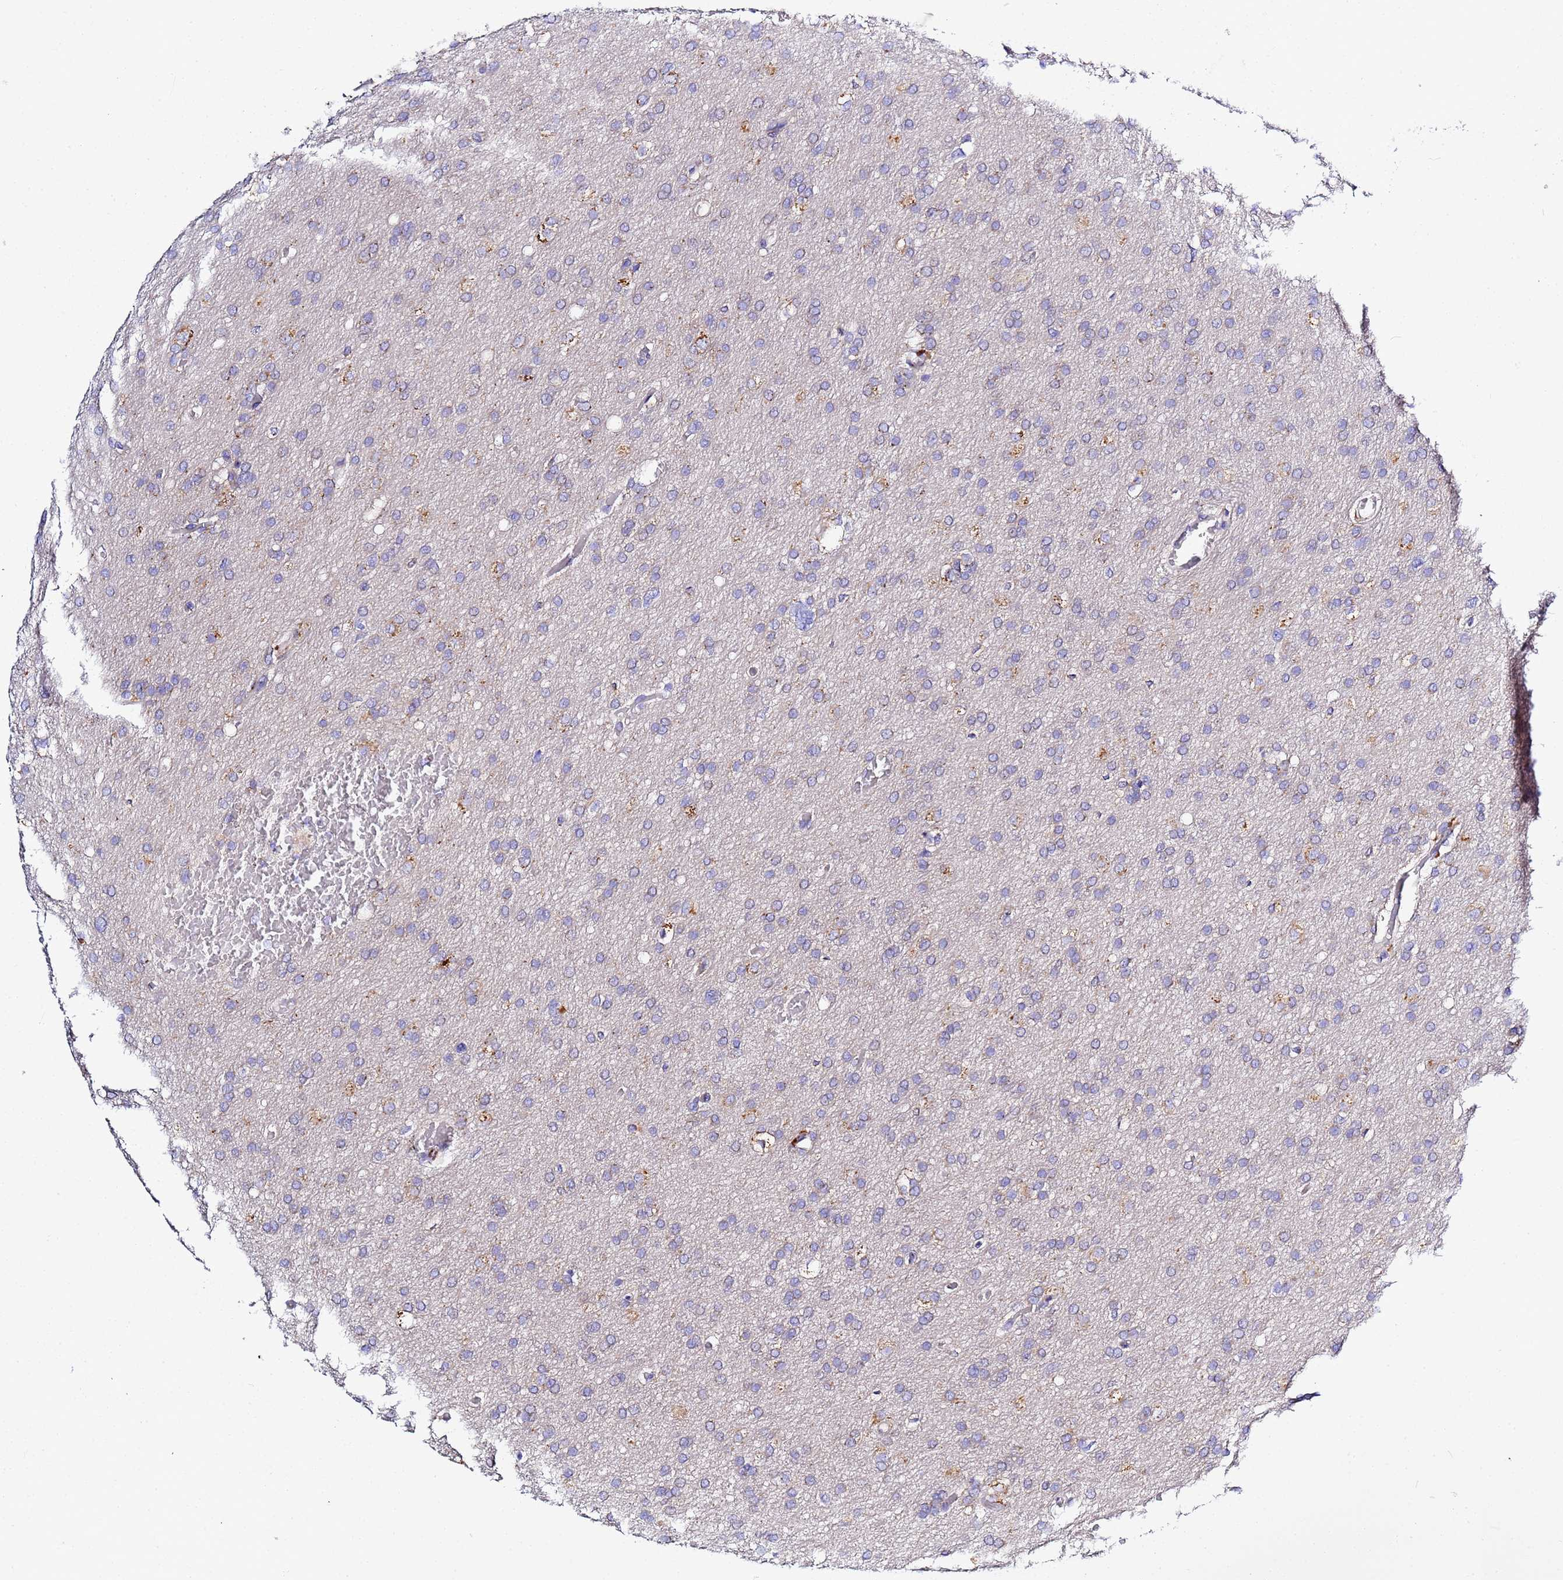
{"staining": {"intensity": "negative", "quantity": "none", "location": "none"}, "tissue": "glioma", "cell_type": "Tumor cells", "image_type": "cancer", "snomed": [{"axis": "morphology", "description": "Glioma, malignant, High grade"}, {"axis": "topography", "description": "Cerebral cortex"}], "caption": "Glioma was stained to show a protein in brown. There is no significant staining in tumor cells. Brightfield microscopy of immunohistochemistry (IHC) stained with DAB (brown) and hematoxylin (blue), captured at high magnification.", "gene": "VTI1B", "patient": {"sex": "female", "age": 36}}